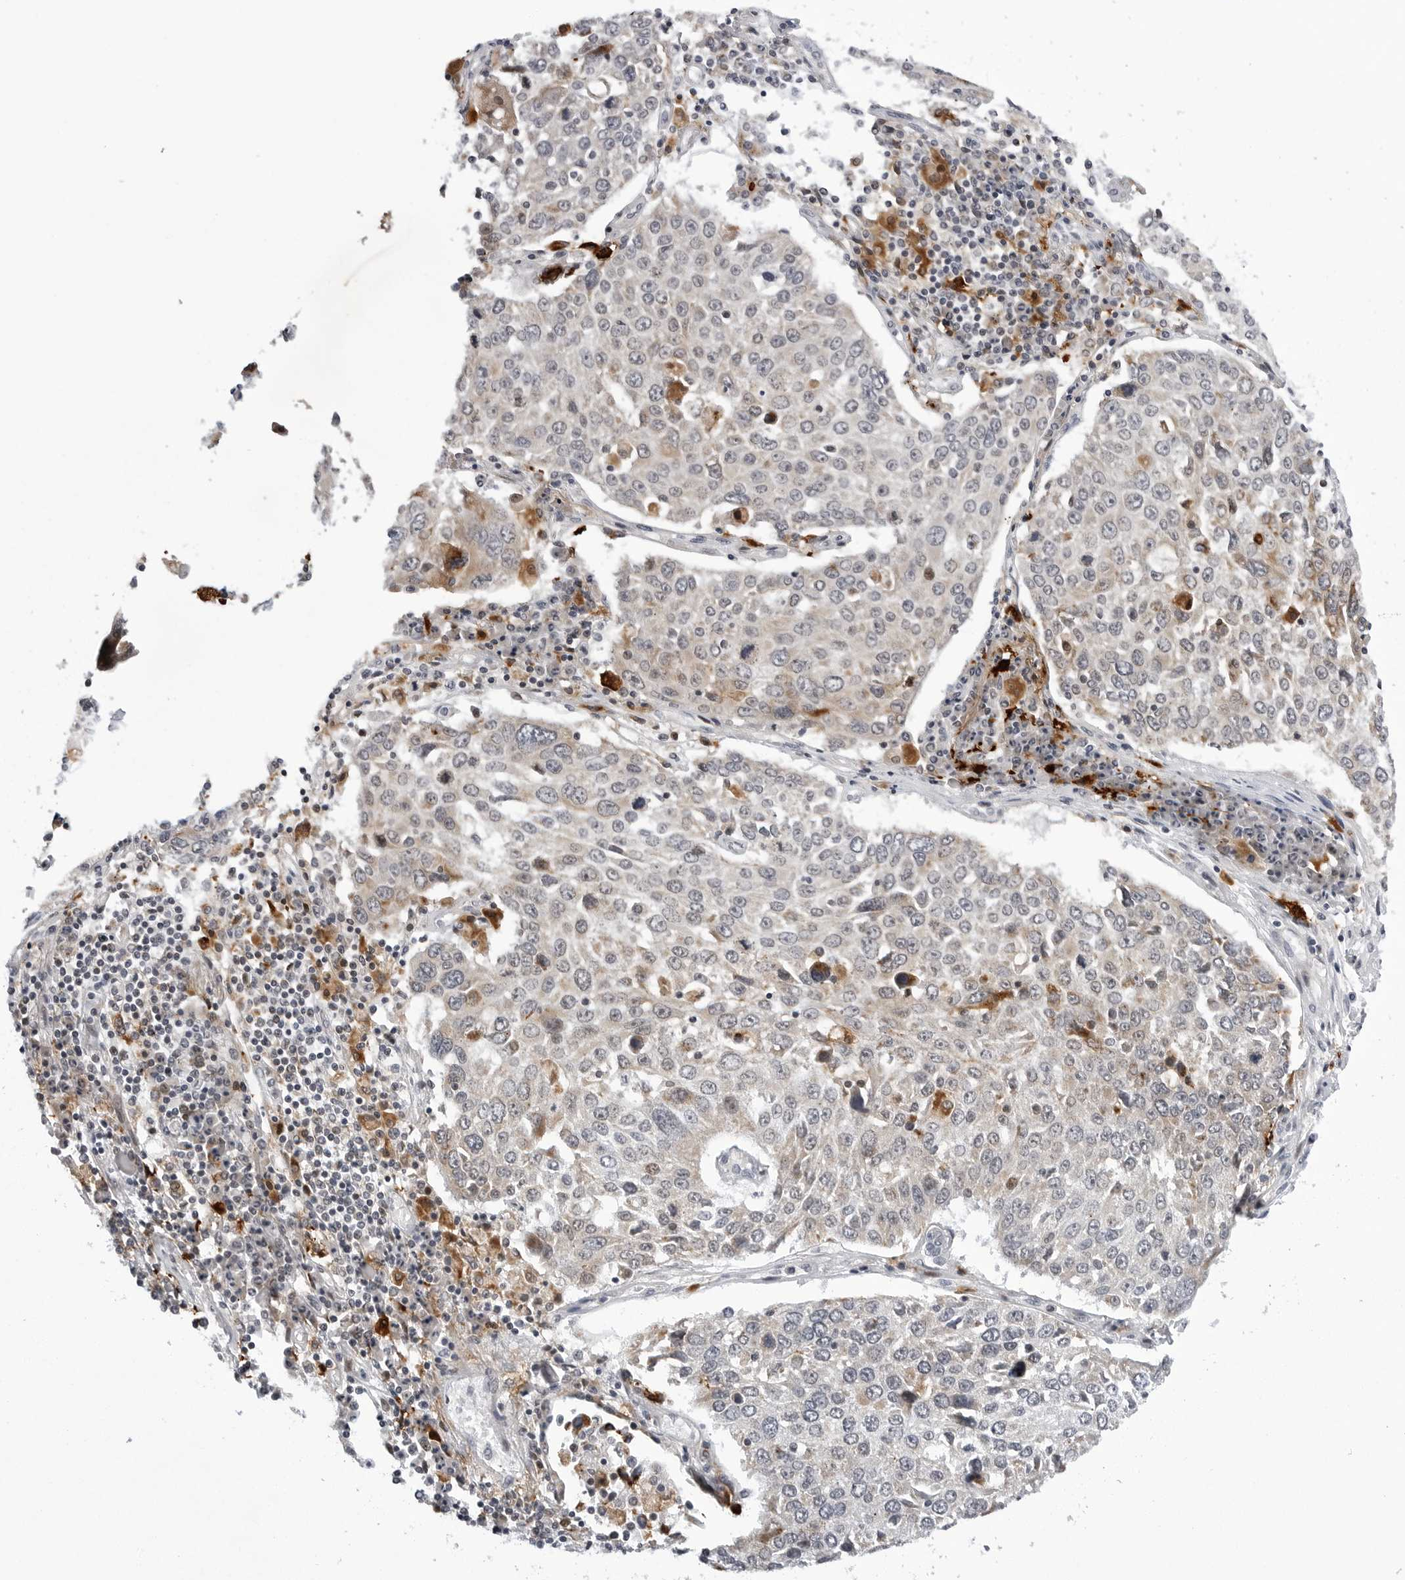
{"staining": {"intensity": "negative", "quantity": "none", "location": "none"}, "tissue": "lung cancer", "cell_type": "Tumor cells", "image_type": "cancer", "snomed": [{"axis": "morphology", "description": "Squamous cell carcinoma, NOS"}, {"axis": "topography", "description": "Lung"}], "caption": "Lung squamous cell carcinoma stained for a protein using immunohistochemistry reveals no expression tumor cells.", "gene": "CDK20", "patient": {"sex": "male", "age": 65}}